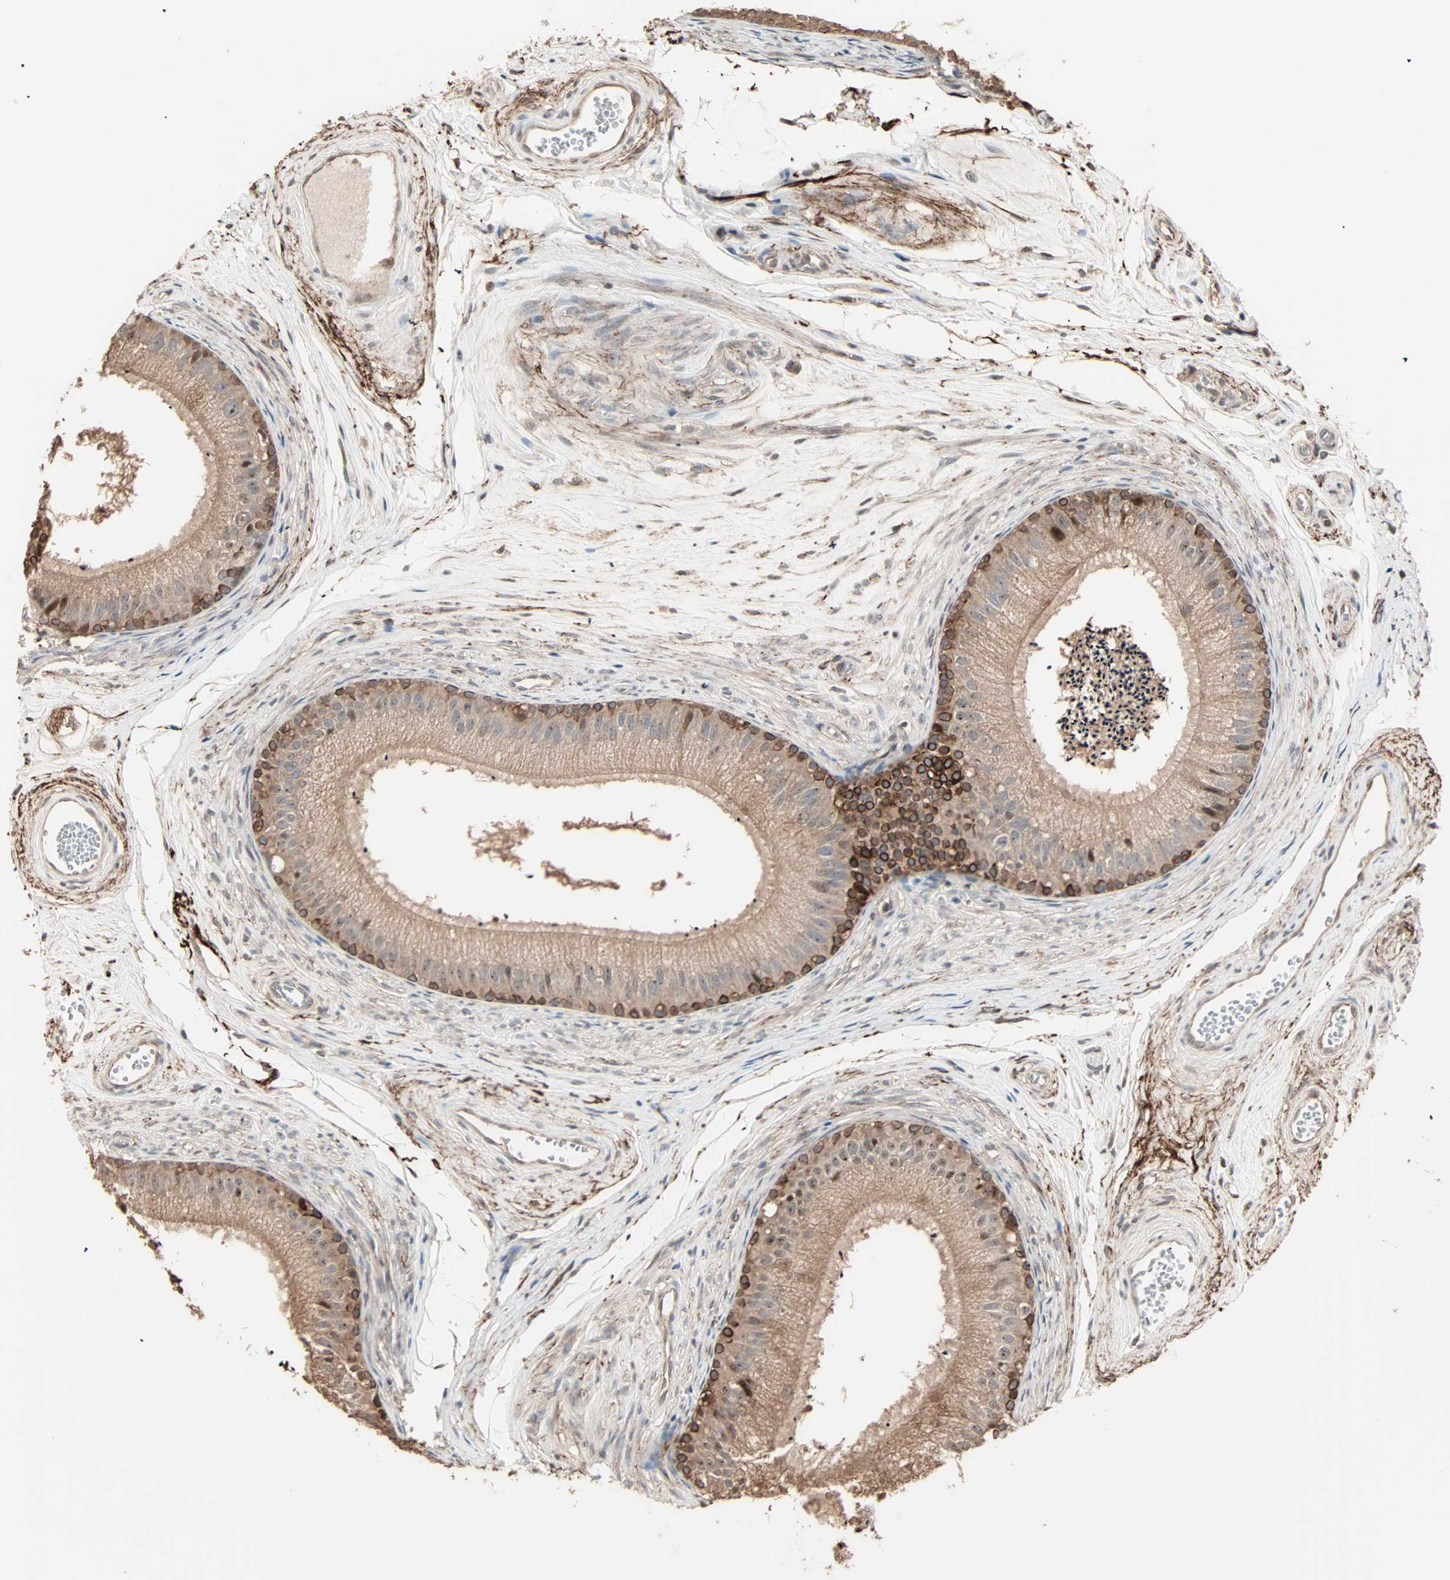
{"staining": {"intensity": "moderate", "quantity": "<25%", "location": "cytoplasmic/membranous,nuclear"}, "tissue": "epididymis", "cell_type": "Glandular cells", "image_type": "normal", "snomed": [{"axis": "morphology", "description": "Normal tissue, NOS"}, {"axis": "topography", "description": "Epididymis"}], "caption": "IHC micrograph of normal epididymis stained for a protein (brown), which demonstrates low levels of moderate cytoplasmic/membranous,nuclear positivity in approximately <25% of glandular cells.", "gene": "CALCRL", "patient": {"sex": "male", "age": 56}}